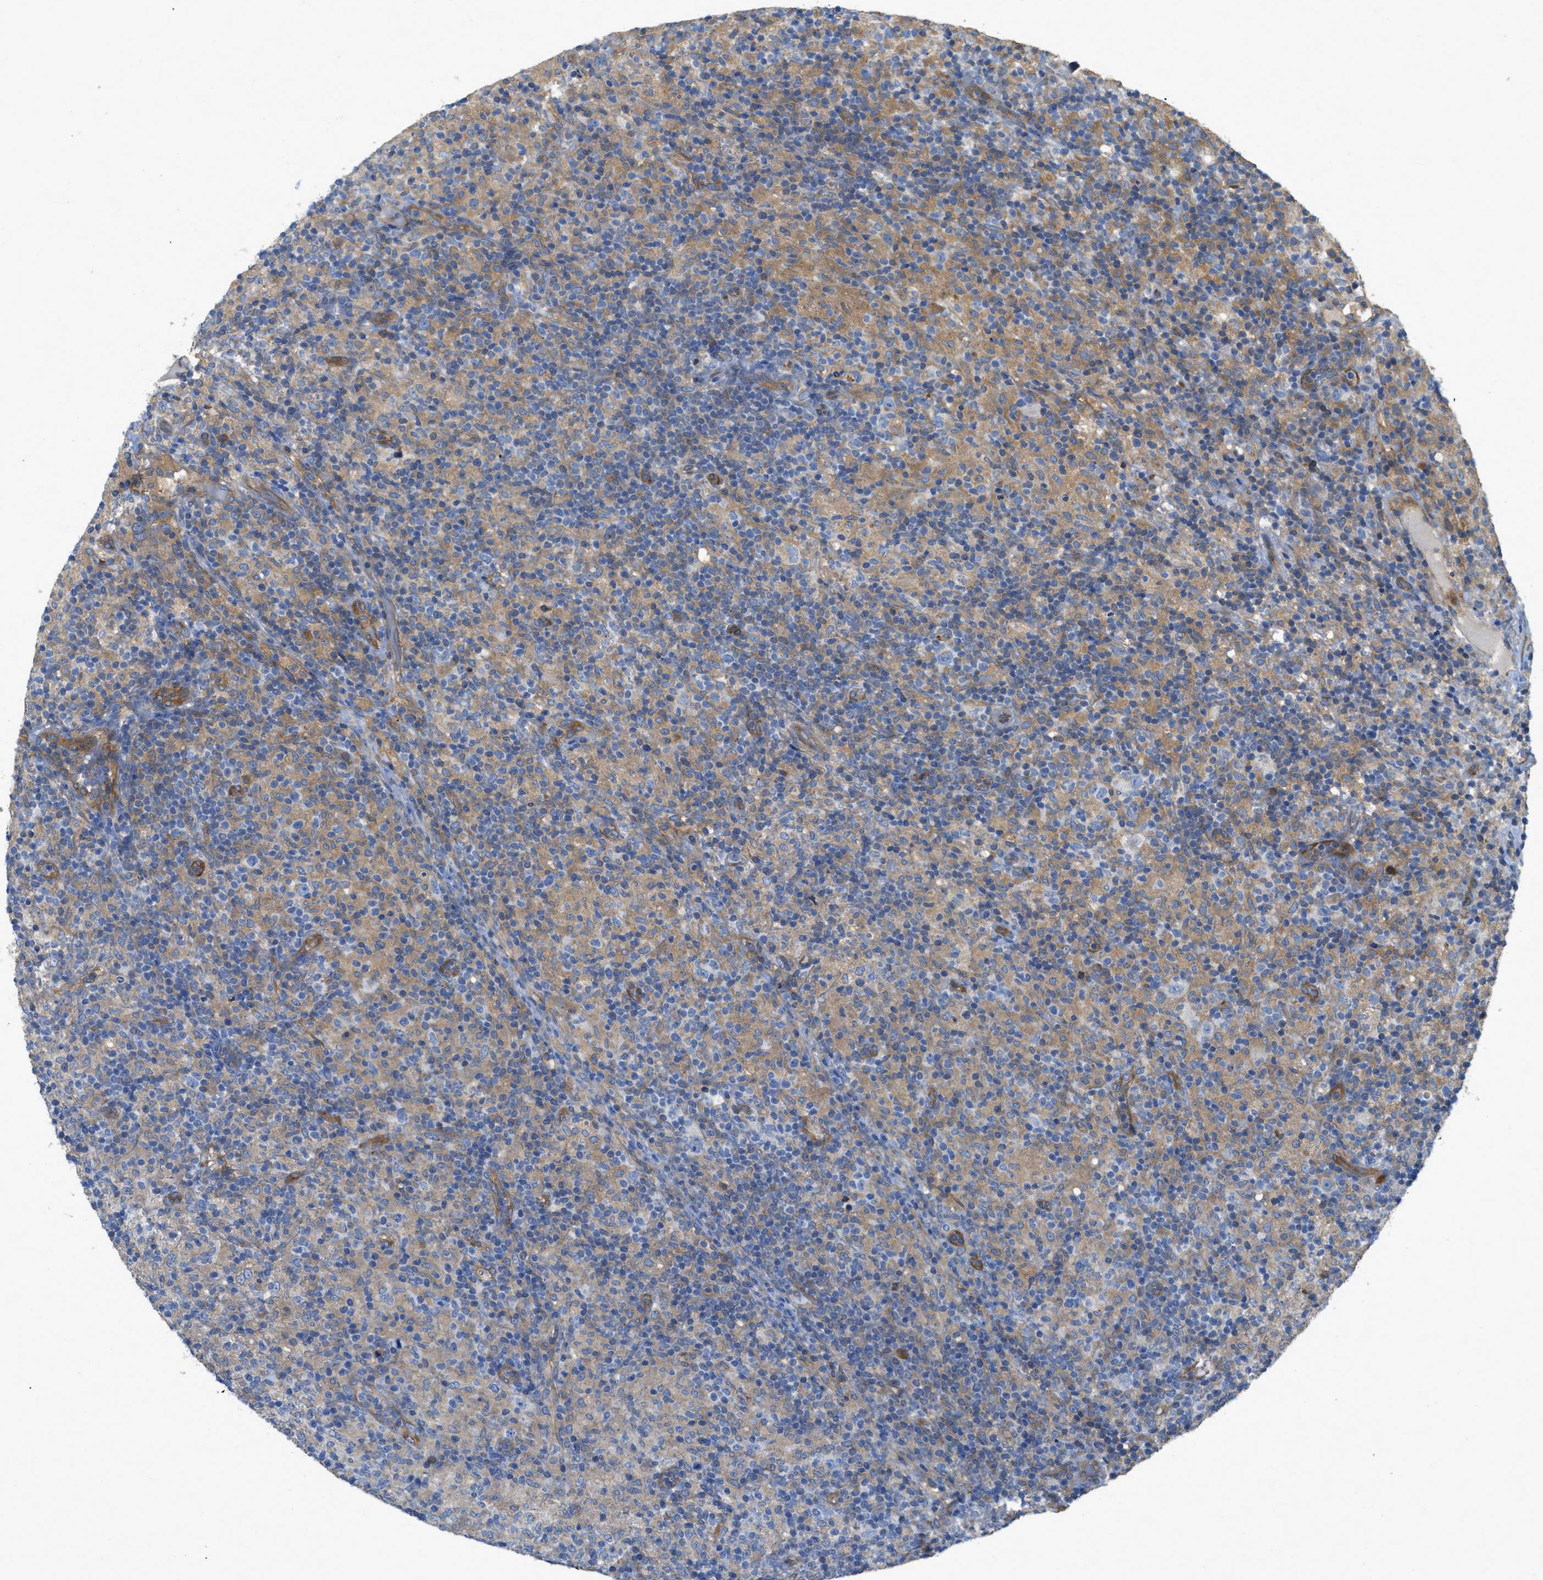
{"staining": {"intensity": "negative", "quantity": "none", "location": "none"}, "tissue": "lymphoma", "cell_type": "Tumor cells", "image_type": "cancer", "snomed": [{"axis": "morphology", "description": "Hodgkin's disease, NOS"}, {"axis": "topography", "description": "Lymph node"}], "caption": "High magnification brightfield microscopy of lymphoma stained with DAB (3,3'-diaminobenzidine) (brown) and counterstained with hematoxylin (blue): tumor cells show no significant expression. (IHC, brightfield microscopy, high magnification).", "gene": "CASP10", "patient": {"sex": "male", "age": 70}}